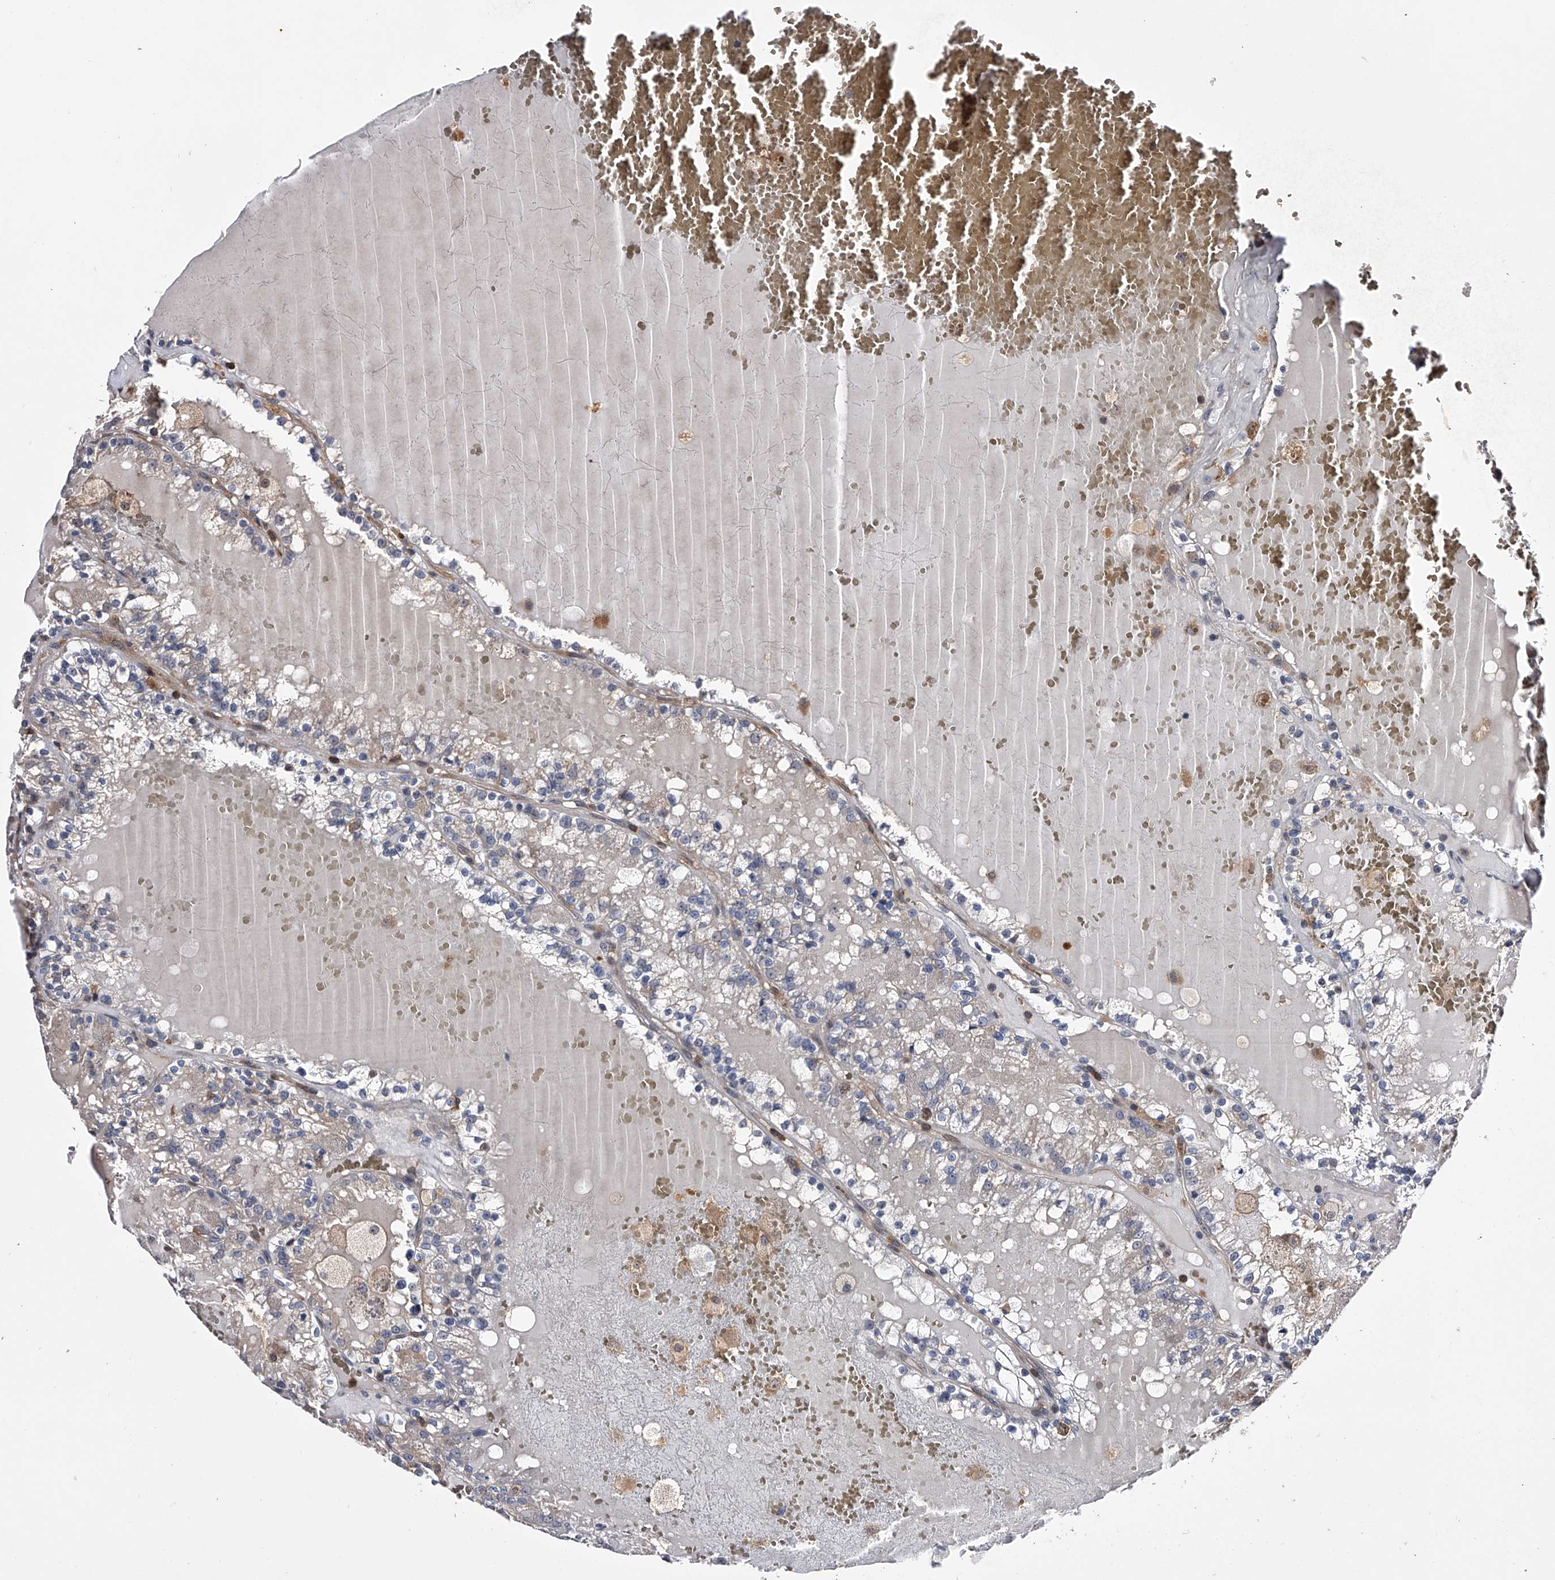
{"staining": {"intensity": "negative", "quantity": "none", "location": "none"}, "tissue": "renal cancer", "cell_type": "Tumor cells", "image_type": "cancer", "snomed": [{"axis": "morphology", "description": "Adenocarcinoma, NOS"}, {"axis": "topography", "description": "Kidney"}], "caption": "IHC photomicrograph of renal cancer (adenocarcinoma) stained for a protein (brown), which demonstrates no expression in tumor cells.", "gene": "PAN3", "patient": {"sex": "female", "age": 56}}